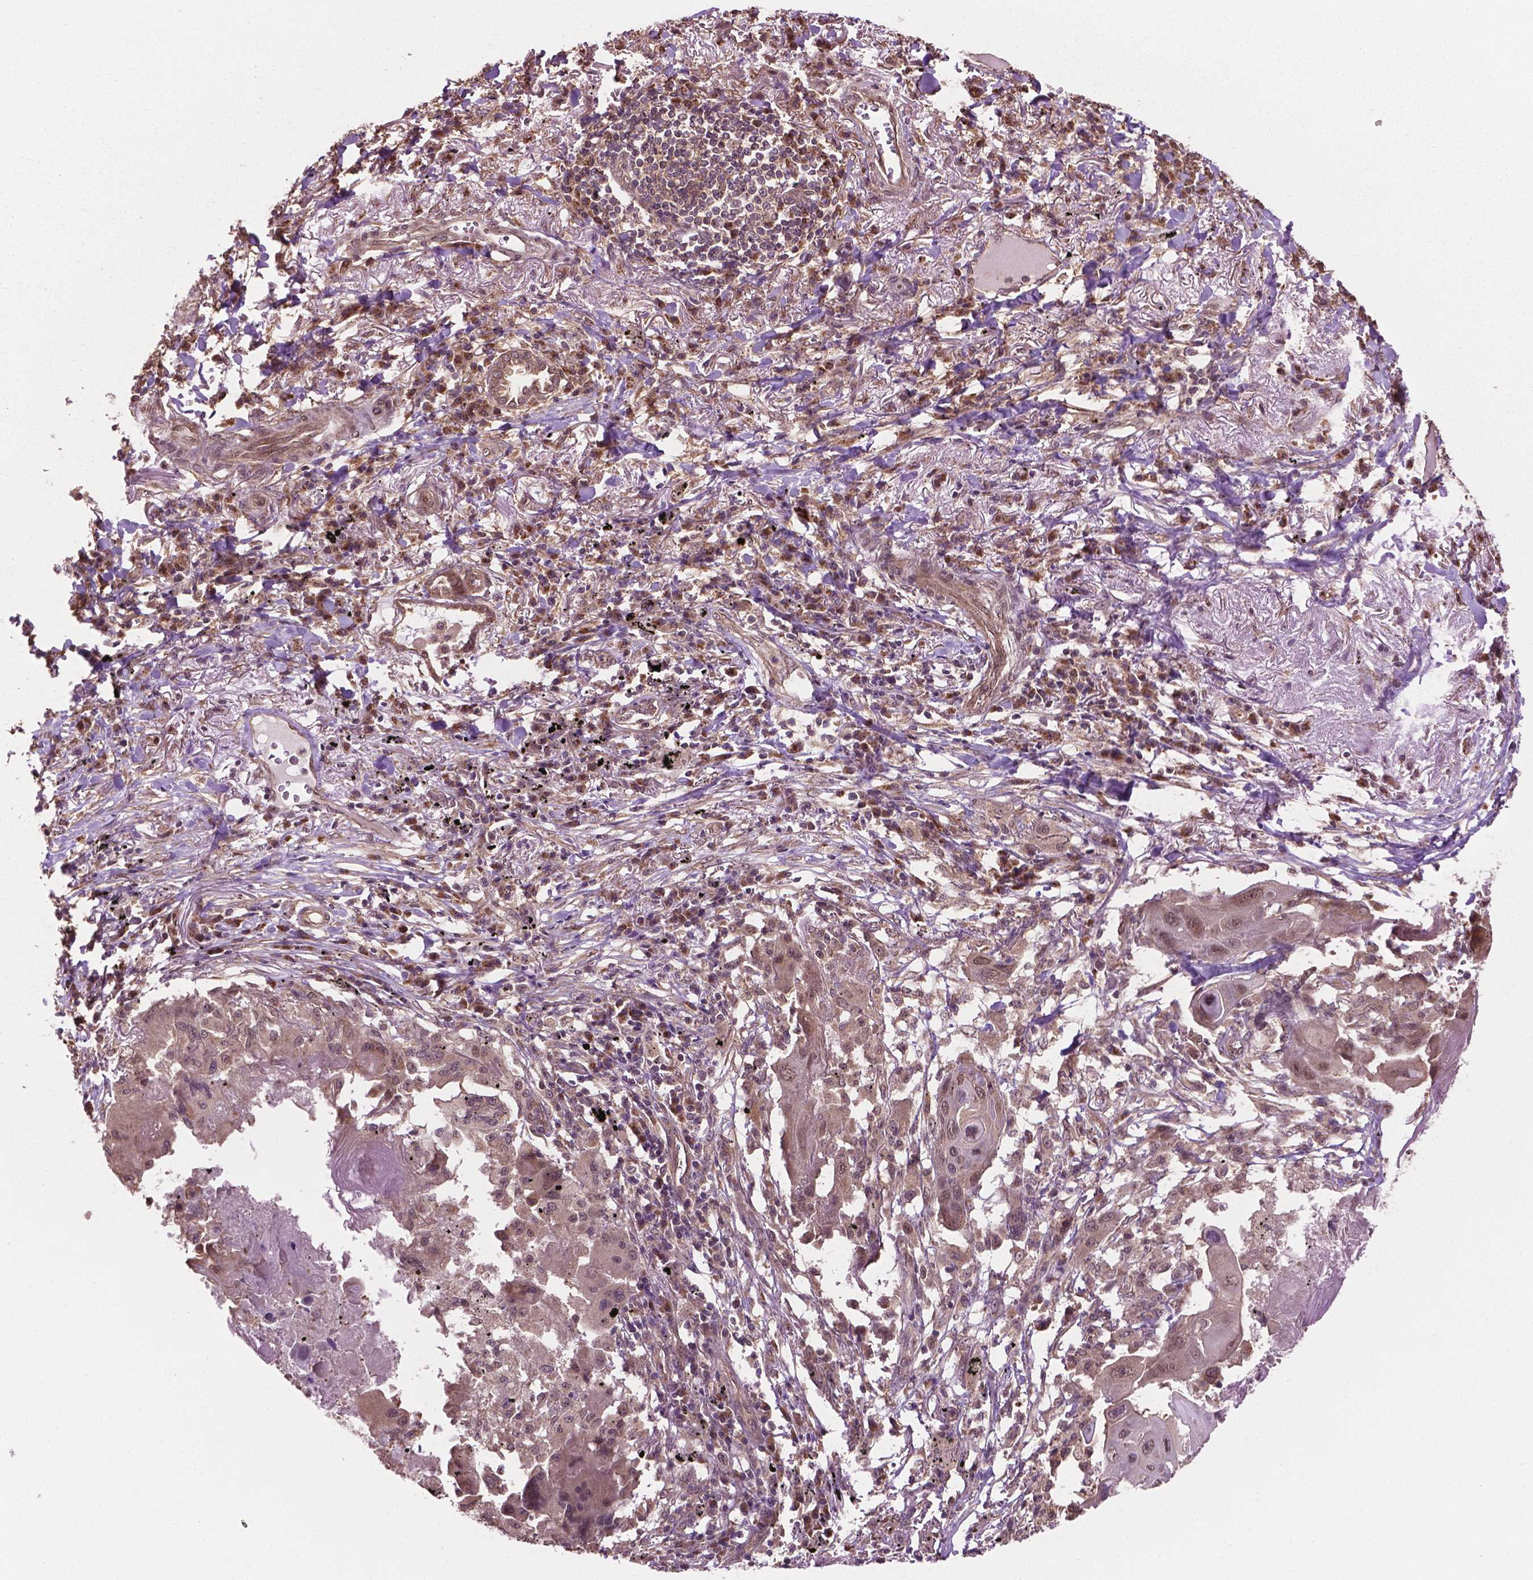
{"staining": {"intensity": "weak", "quantity": ">75%", "location": "cytoplasmic/membranous,nuclear"}, "tissue": "lung cancer", "cell_type": "Tumor cells", "image_type": "cancer", "snomed": [{"axis": "morphology", "description": "Squamous cell carcinoma, NOS"}, {"axis": "topography", "description": "Lung"}], "caption": "Human squamous cell carcinoma (lung) stained with a brown dye shows weak cytoplasmic/membranous and nuclear positive expression in approximately >75% of tumor cells.", "gene": "PPP1CB", "patient": {"sex": "male", "age": 78}}